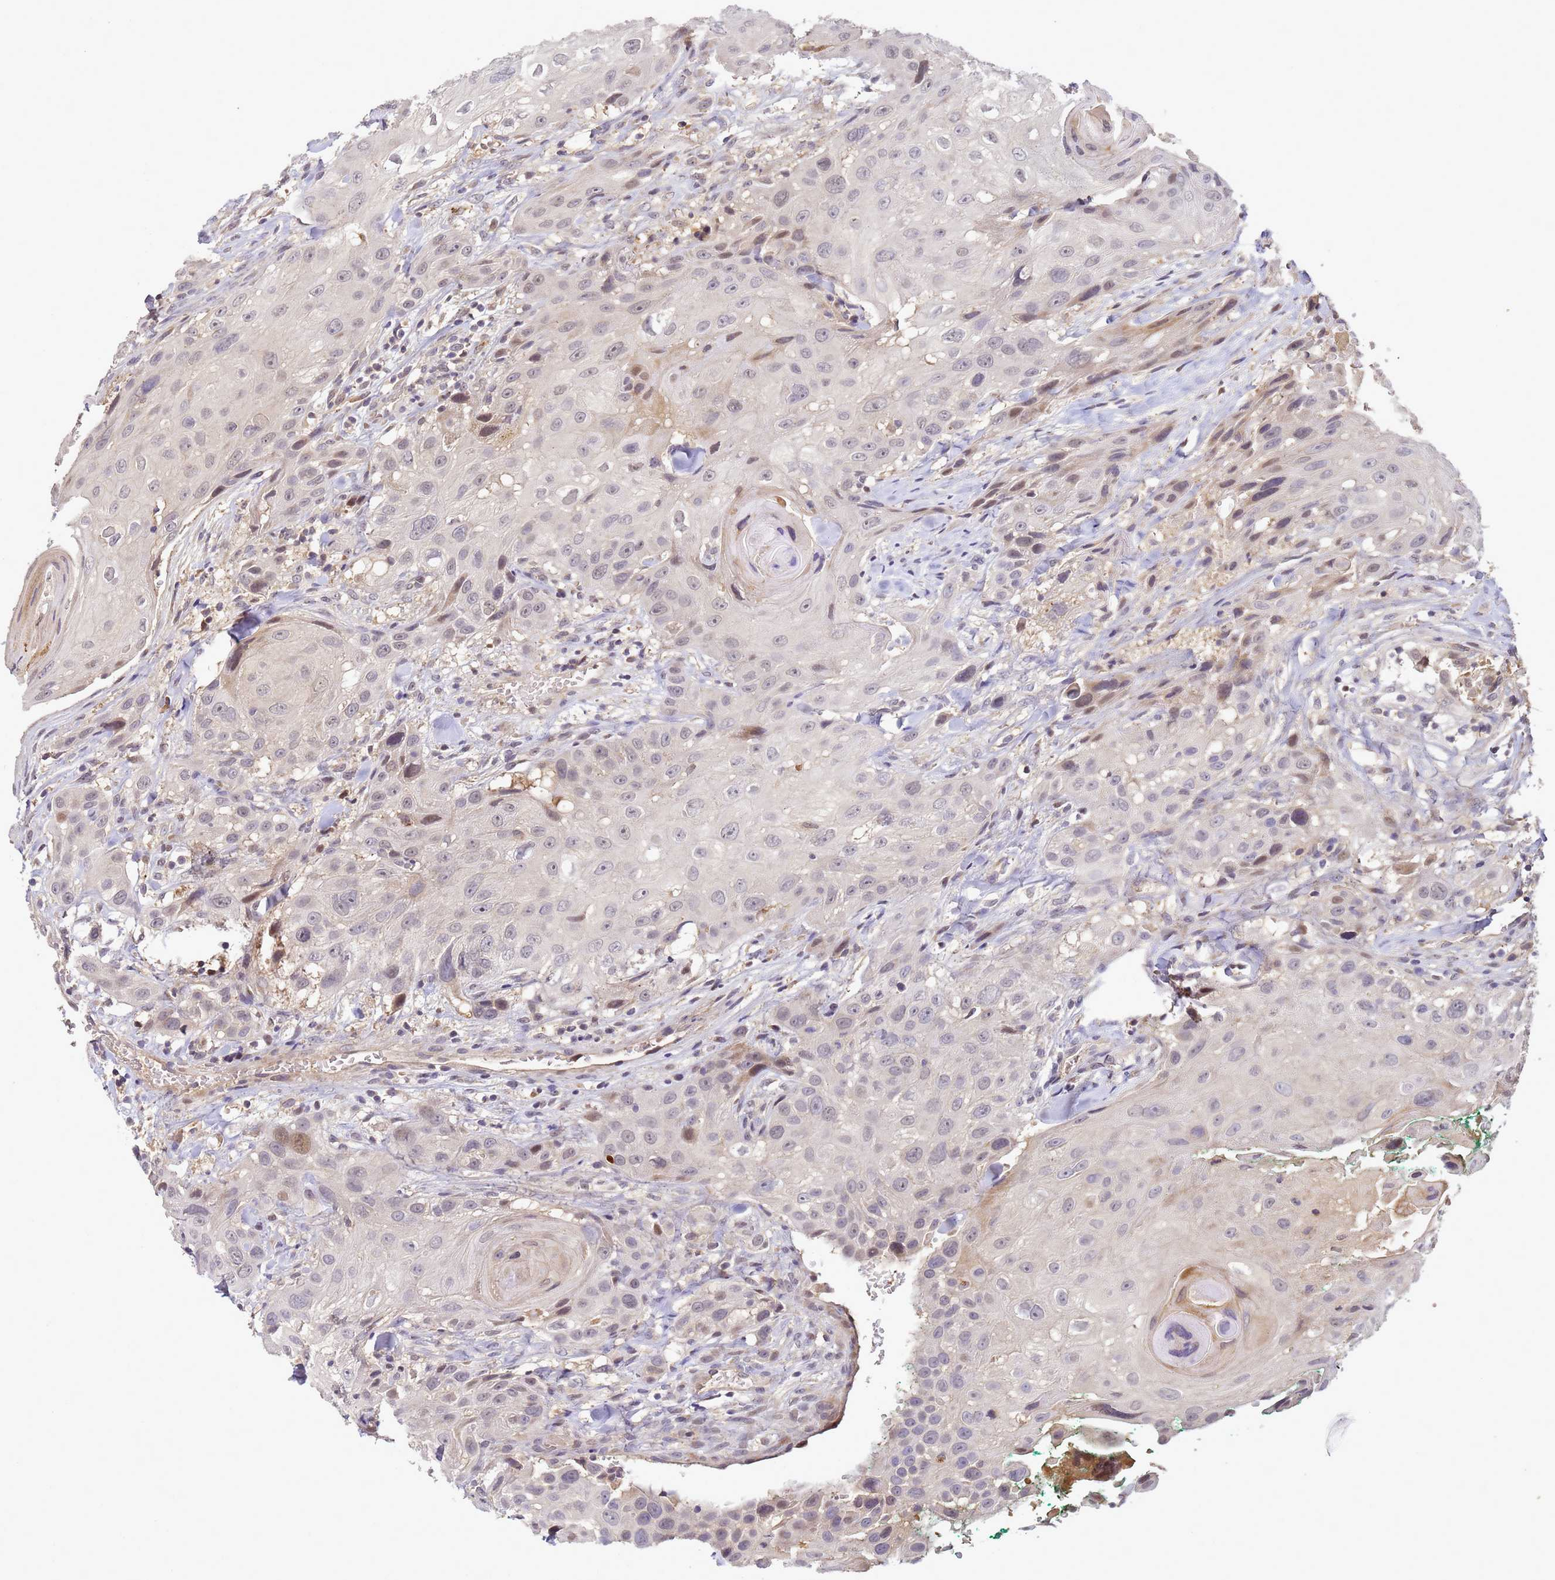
{"staining": {"intensity": "weak", "quantity": "<25%", "location": "cytoplasmic/membranous,nuclear"}, "tissue": "head and neck cancer", "cell_type": "Tumor cells", "image_type": "cancer", "snomed": [{"axis": "morphology", "description": "Squamous cell carcinoma, NOS"}, {"axis": "topography", "description": "Head-Neck"}], "caption": "This is a histopathology image of IHC staining of squamous cell carcinoma (head and neck), which shows no staining in tumor cells.", "gene": "TMEM74B", "patient": {"sex": "male", "age": 81}}